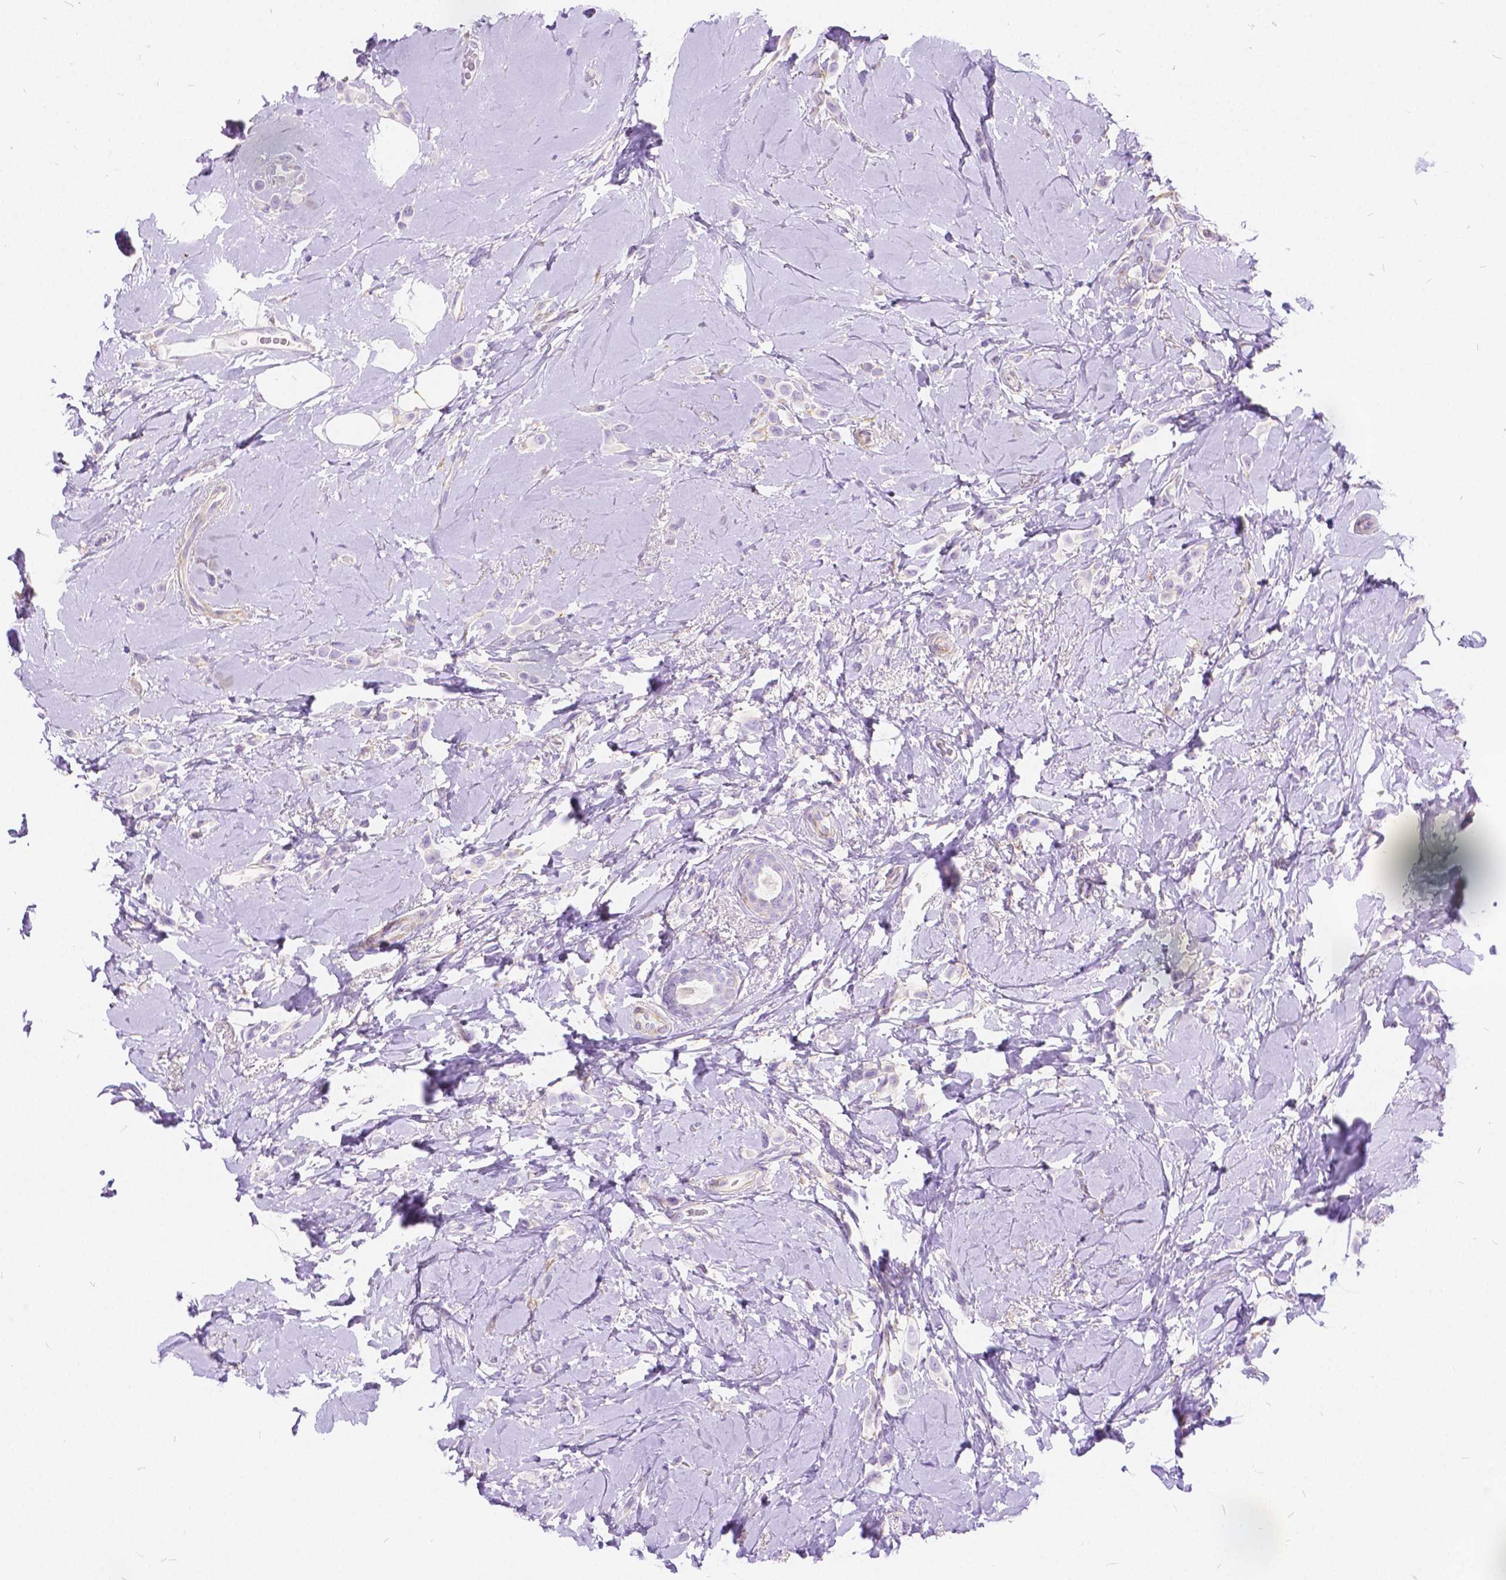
{"staining": {"intensity": "negative", "quantity": "none", "location": "none"}, "tissue": "breast cancer", "cell_type": "Tumor cells", "image_type": "cancer", "snomed": [{"axis": "morphology", "description": "Lobular carcinoma"}, {"axis": "topography", "description": "Breast"}], "caption": "Micrograph shows no significant protein expression in tumor cells of lobular carcinoma (breast).", "gene": "CHRM1", "patient": {"sex": "female", "age": 66}}